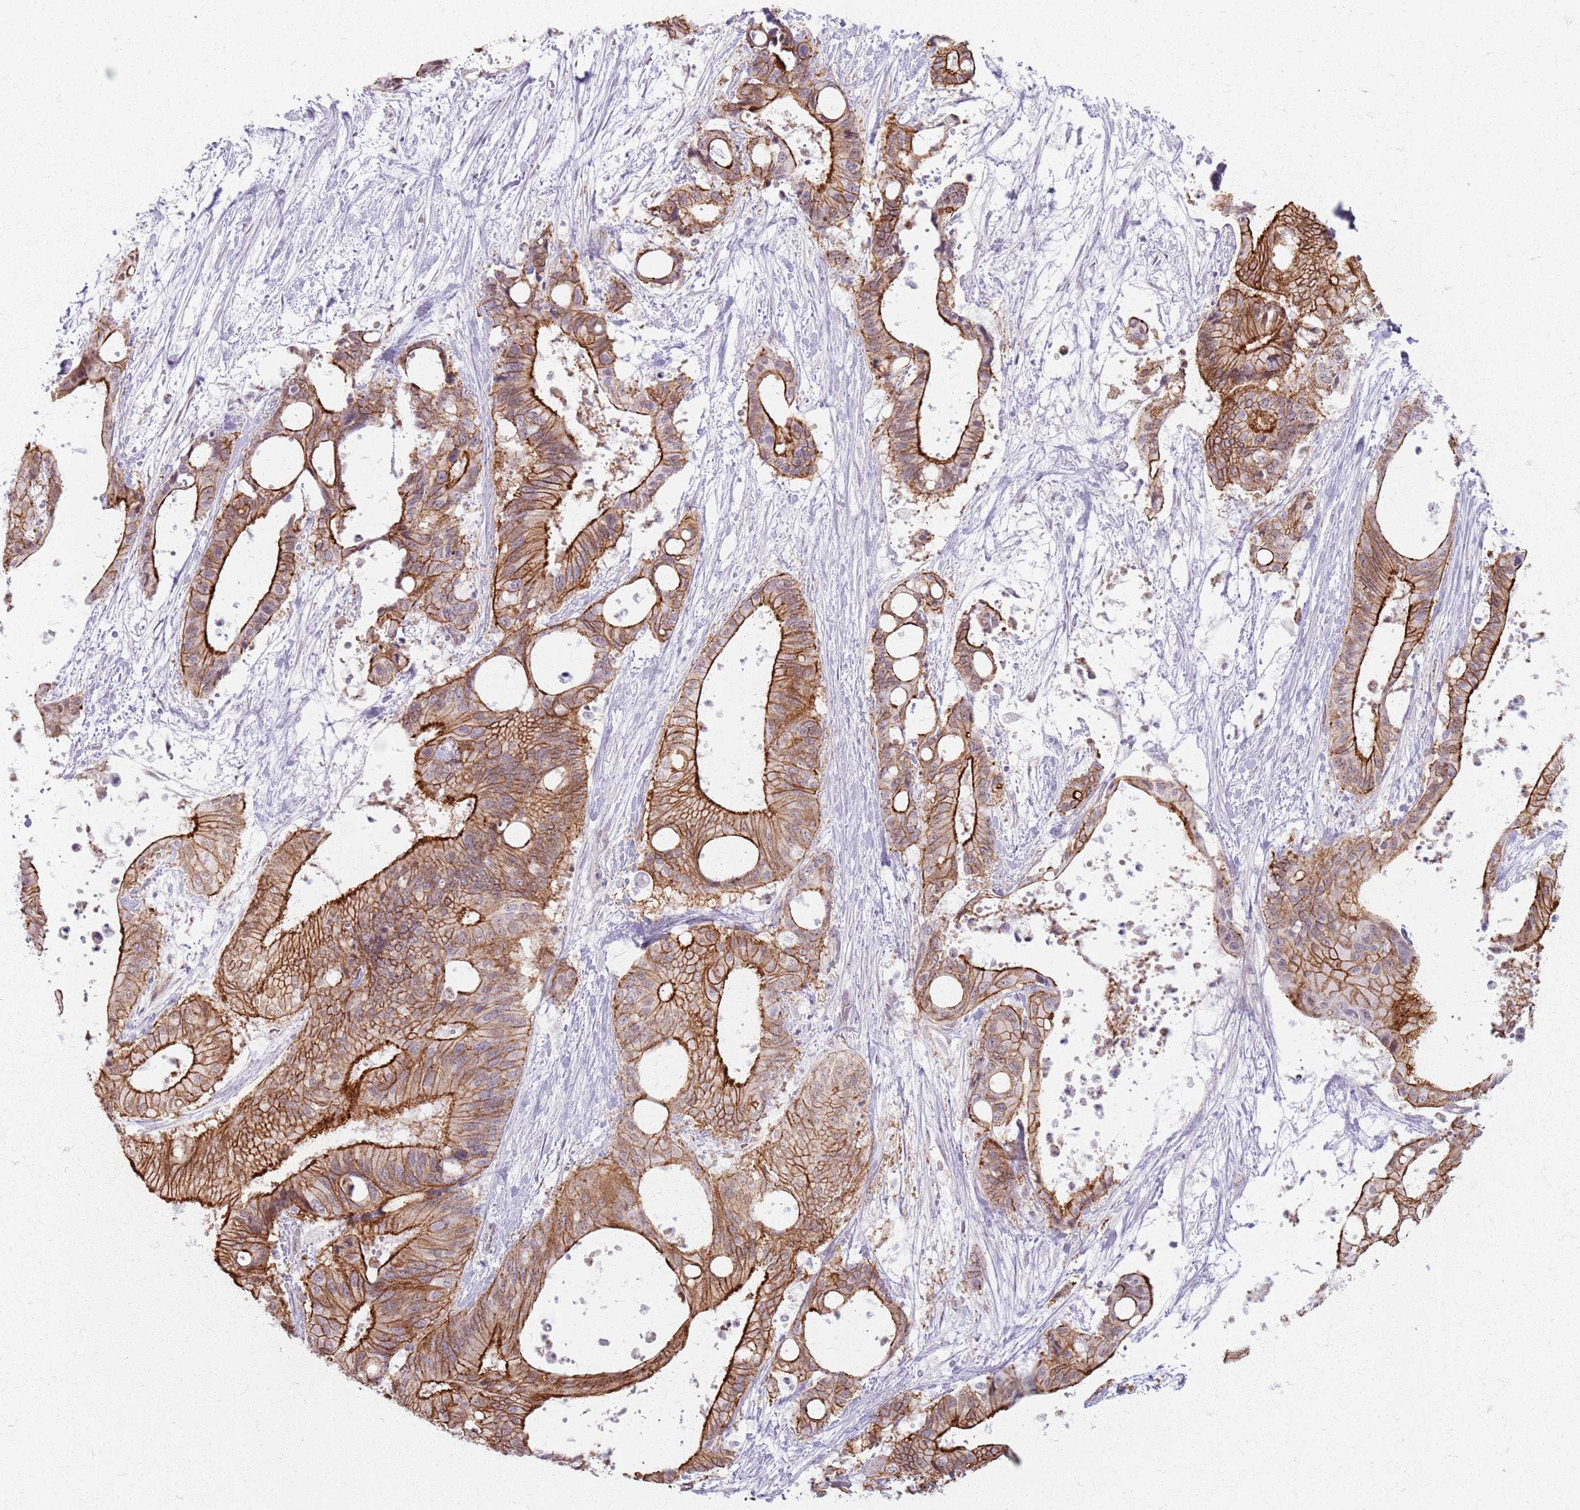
{"staining": {"intensity": "strong", "quantity": ">75%", "location": "cytoplasmic/membranous"}, "tissue": "liver cancer", "cell_type": "Tumor cells", "image_type": "cancer", "snomed": [{"axis": "morphology", "description": "Normal tissue, NOS"}, {"axis": "morphology", "description": "Cholangiocarcinoma"}, {"axis": "topography", "description": "Liver"}, {"axis": "topography", "description": "Peripheral nerve tissue"}], "caption": "Liver cancer tissue exhibits strong cytoplasmic/membranous staining in approximately >75% of tumor cells (Stains: DAB in brown, nuclei in blue, Microscopy: brightfield microscopy at high magnification).", "gene": "KCNA5", "patient": {"sex": "female", "age": 73}}